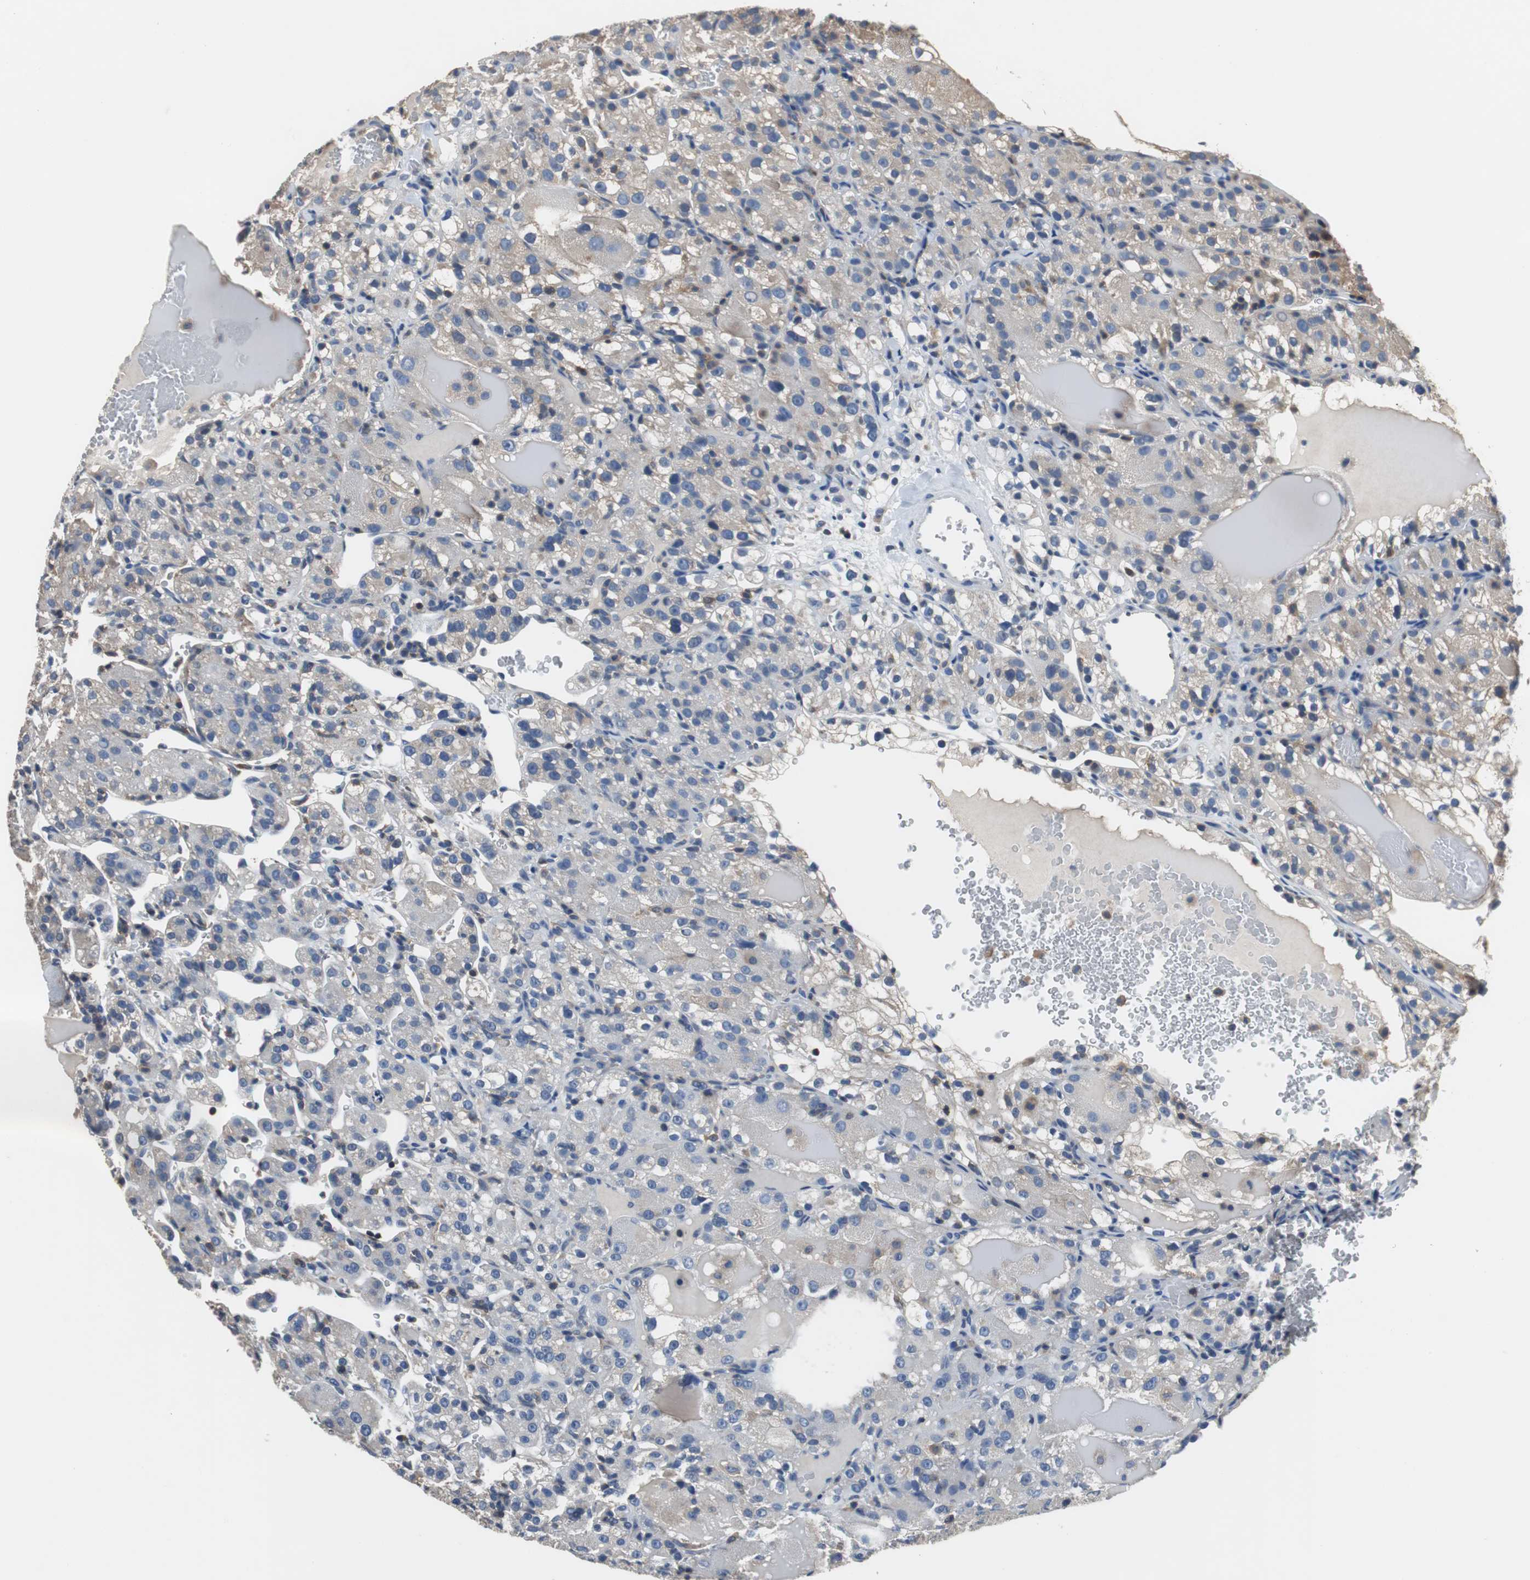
{"staining": {"intensity": "weak", "quantity": "<25%", "location": "cytoplasmic/membranous"}, "tissue": "renal cancer", "cell_type": "Tumor cells", "image_type": "cancer", "snomed": [{"axis": "morphology", "description": "Normal tissue, NOS"}, {"axis": "morphology", "description": "Adenocarcinoma, NOS"}, {"axis": "topography", "description": "Kidney"}], "caption": "DAB immunohistochemical staining of human adenocarcinoma (renal) demonstrates no significant staining in tumor cells.", "gene": "PRKCA", "patient": {"sex": "male", "age": 61}}